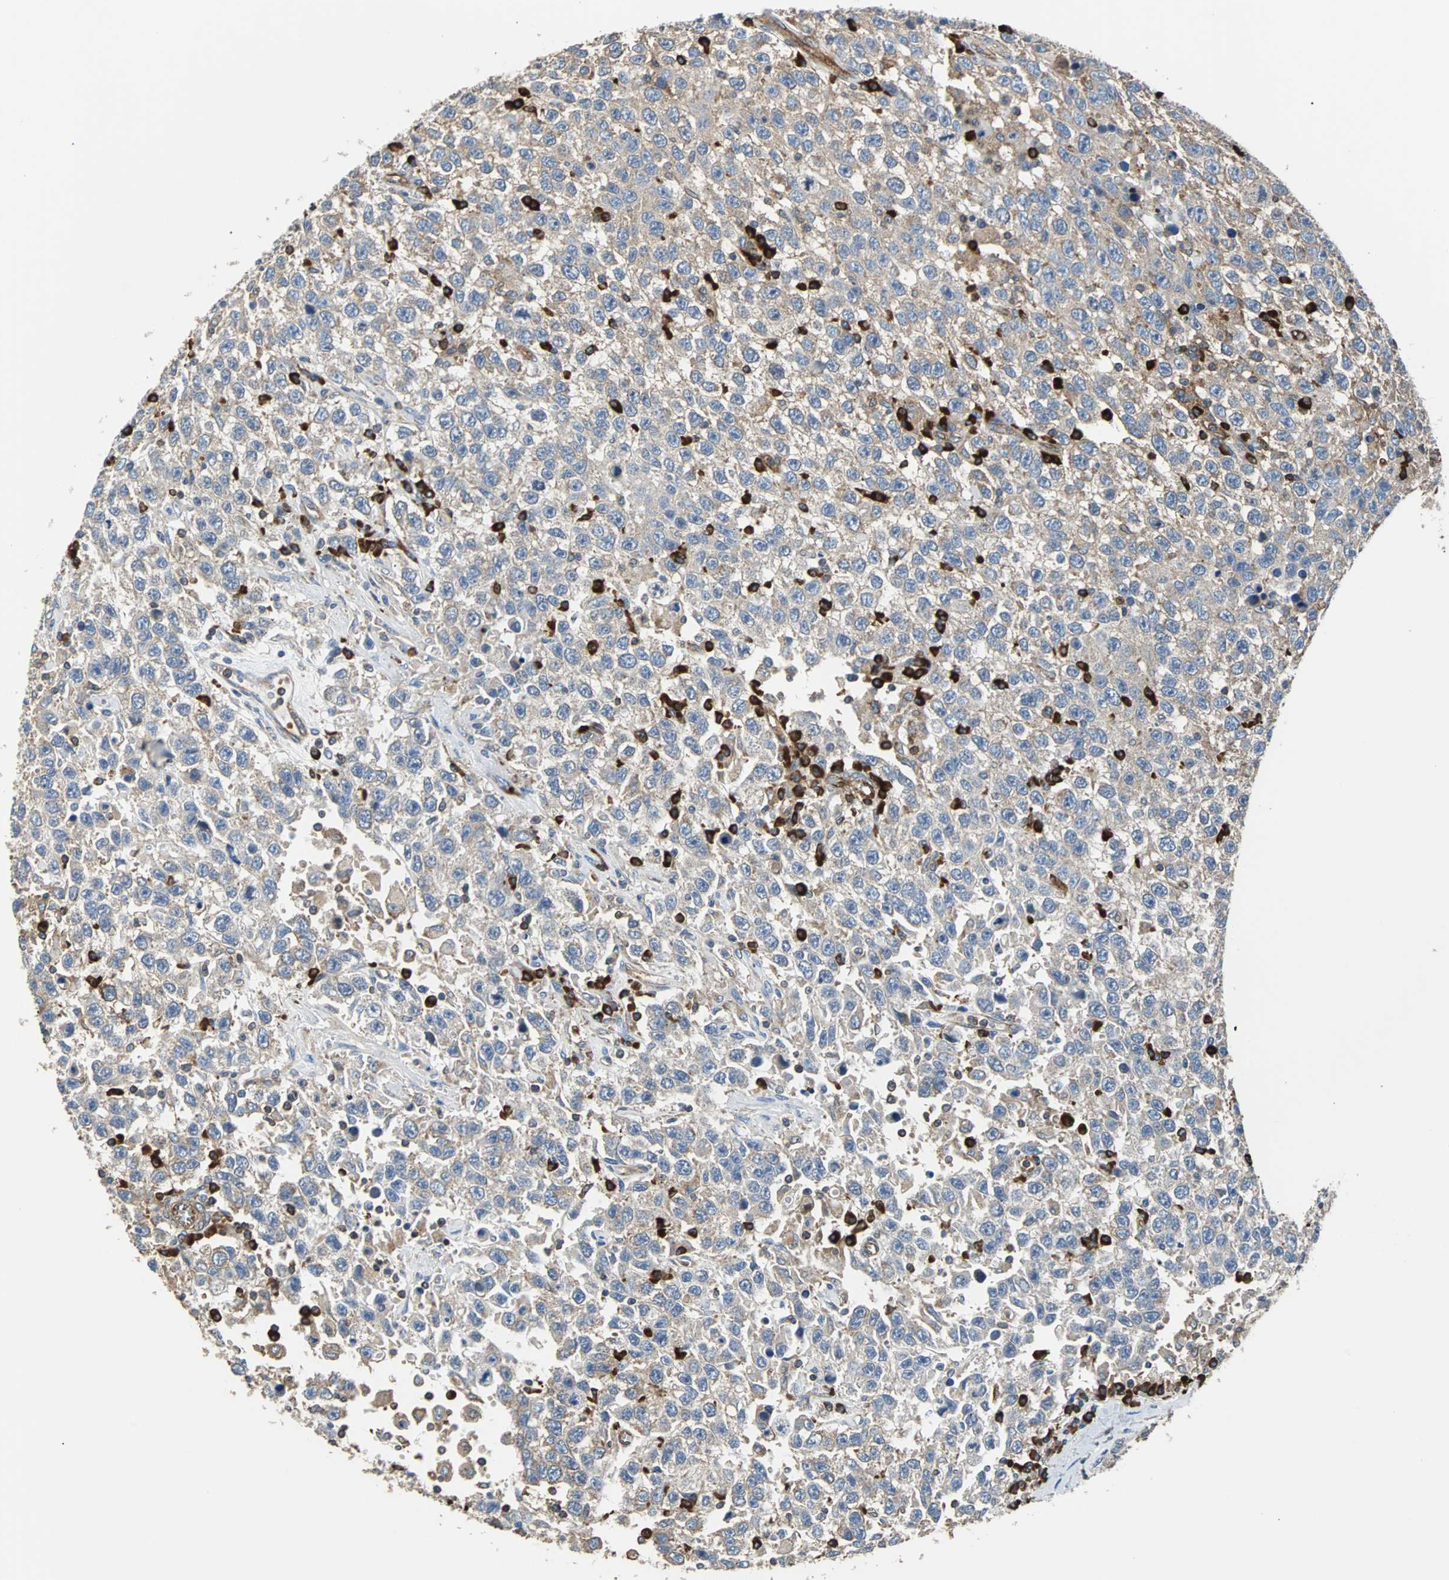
{"staining": {"intensity": "moderate", "quantity": ">75%", "location": "cytoplasmic/membranous"}, "tissue": "testis cancer", "cell_type": "Tumor cells", "image_type": "cancer", "snomed": [{"axis": "morphology", "description": "Seminoma, NOS"}, {"axis": "topography", "description": "Testis"}], "caption": "Immunohistochemistry of seminoma (testis) exhibits medium levels of moderate cytoplasmic/membranous staining in approximately >75% of tumor cells. (DAB = brown stain, brightfield microscopy at high magnification).", "gene": "PLCG2", "patient": {"sex": "male", "age": 41}}